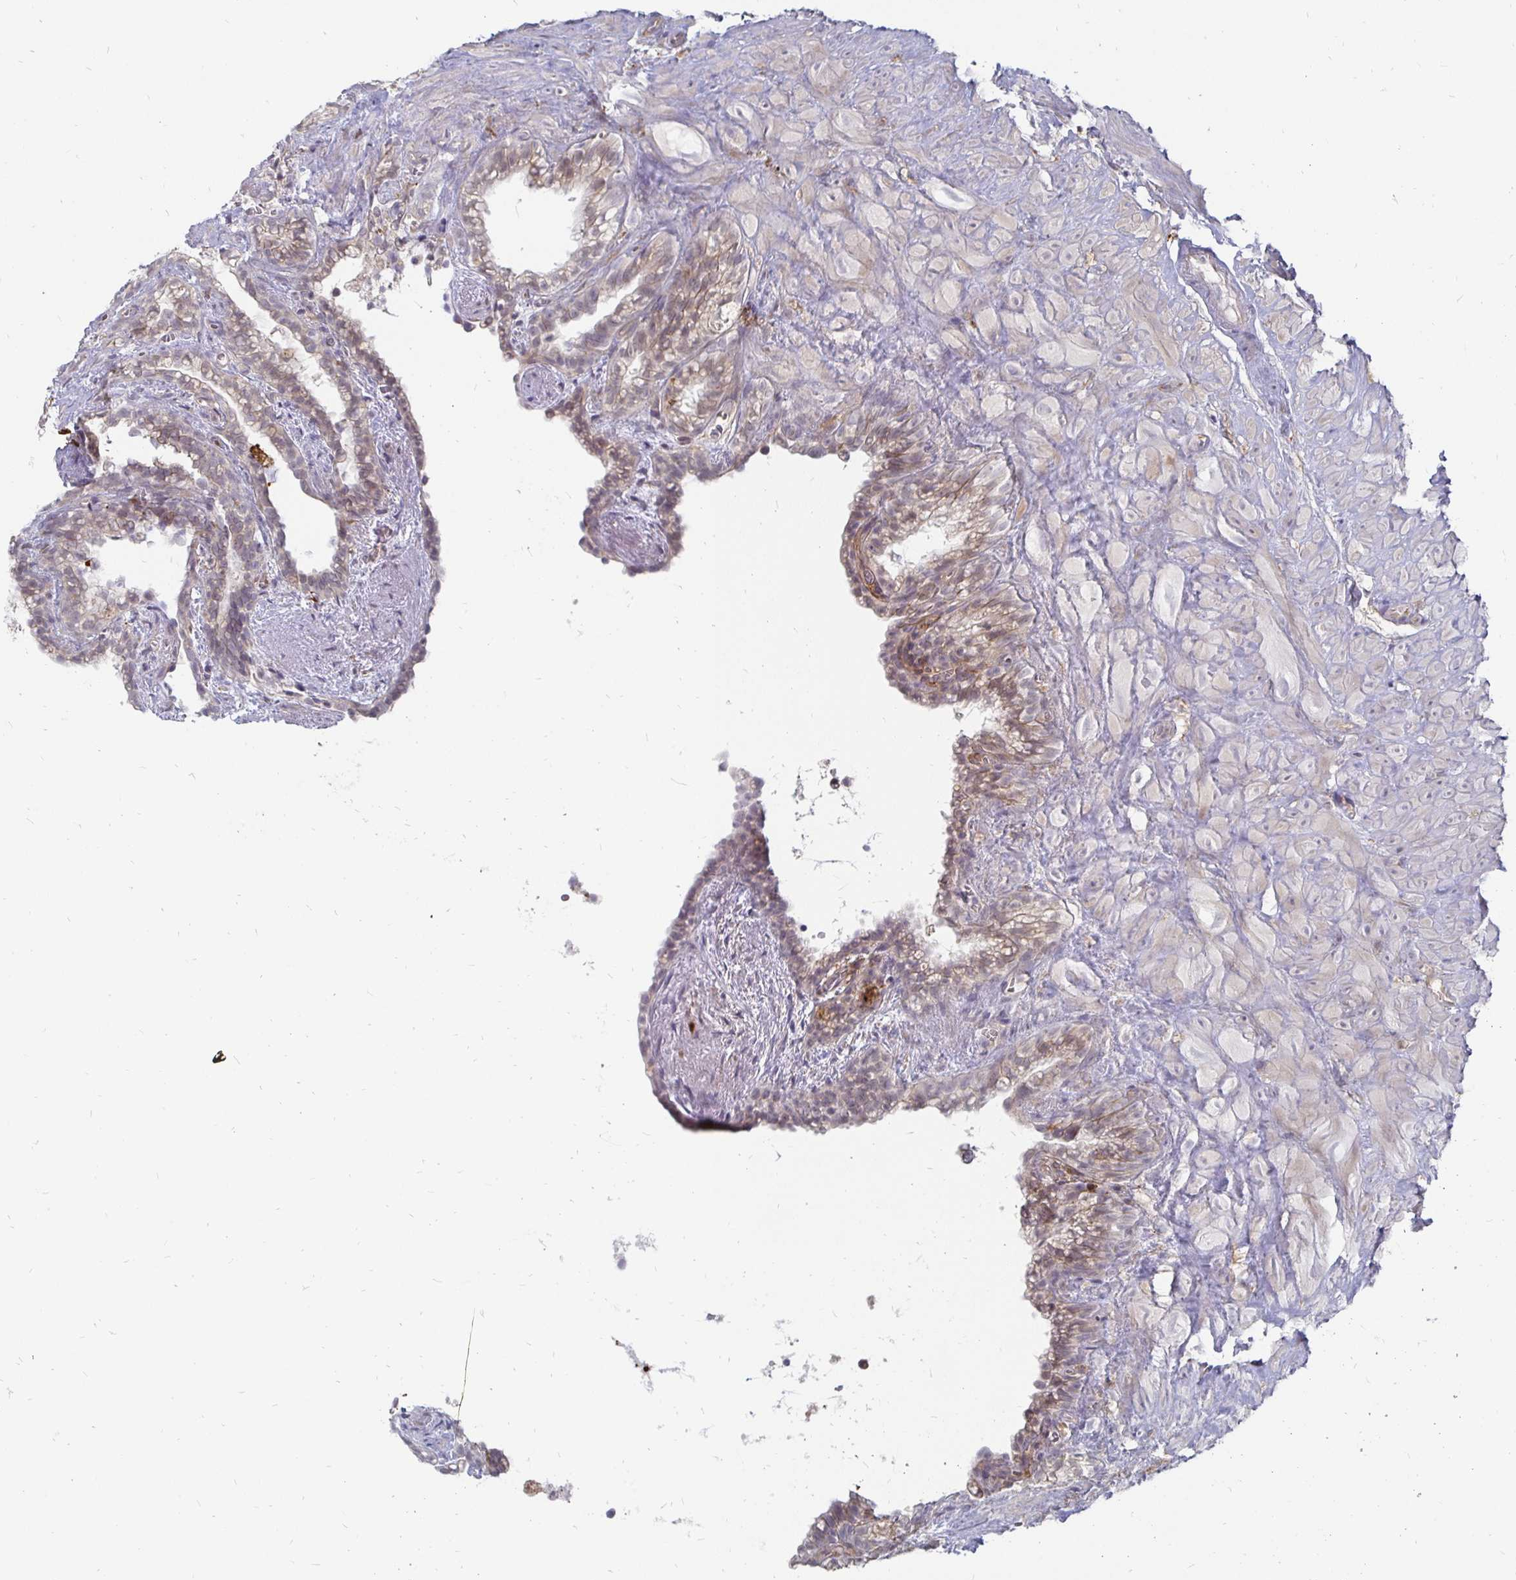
{"staining": {"intensity": "weak", "quantity": "<25%", "location": "cytoplasmic/membranous"}, "tissue": "seminal vesicle", "cell_type": "Glandular cells", "image_type": "normal", "snomed": [{"axis": "morphology", "description": "Normal tissue, NOS"}, {"axis": "topography", "description": "Seminal veicle"}], "caption": "Immunohistochemistry photomicrograph of normal seminal vesicle: human seminal vesicle stained with DAB shows no significant protein positivity in glandular cells.", "gene": "CCDC85A", "patient": {"sex": "male", "age": 76}}